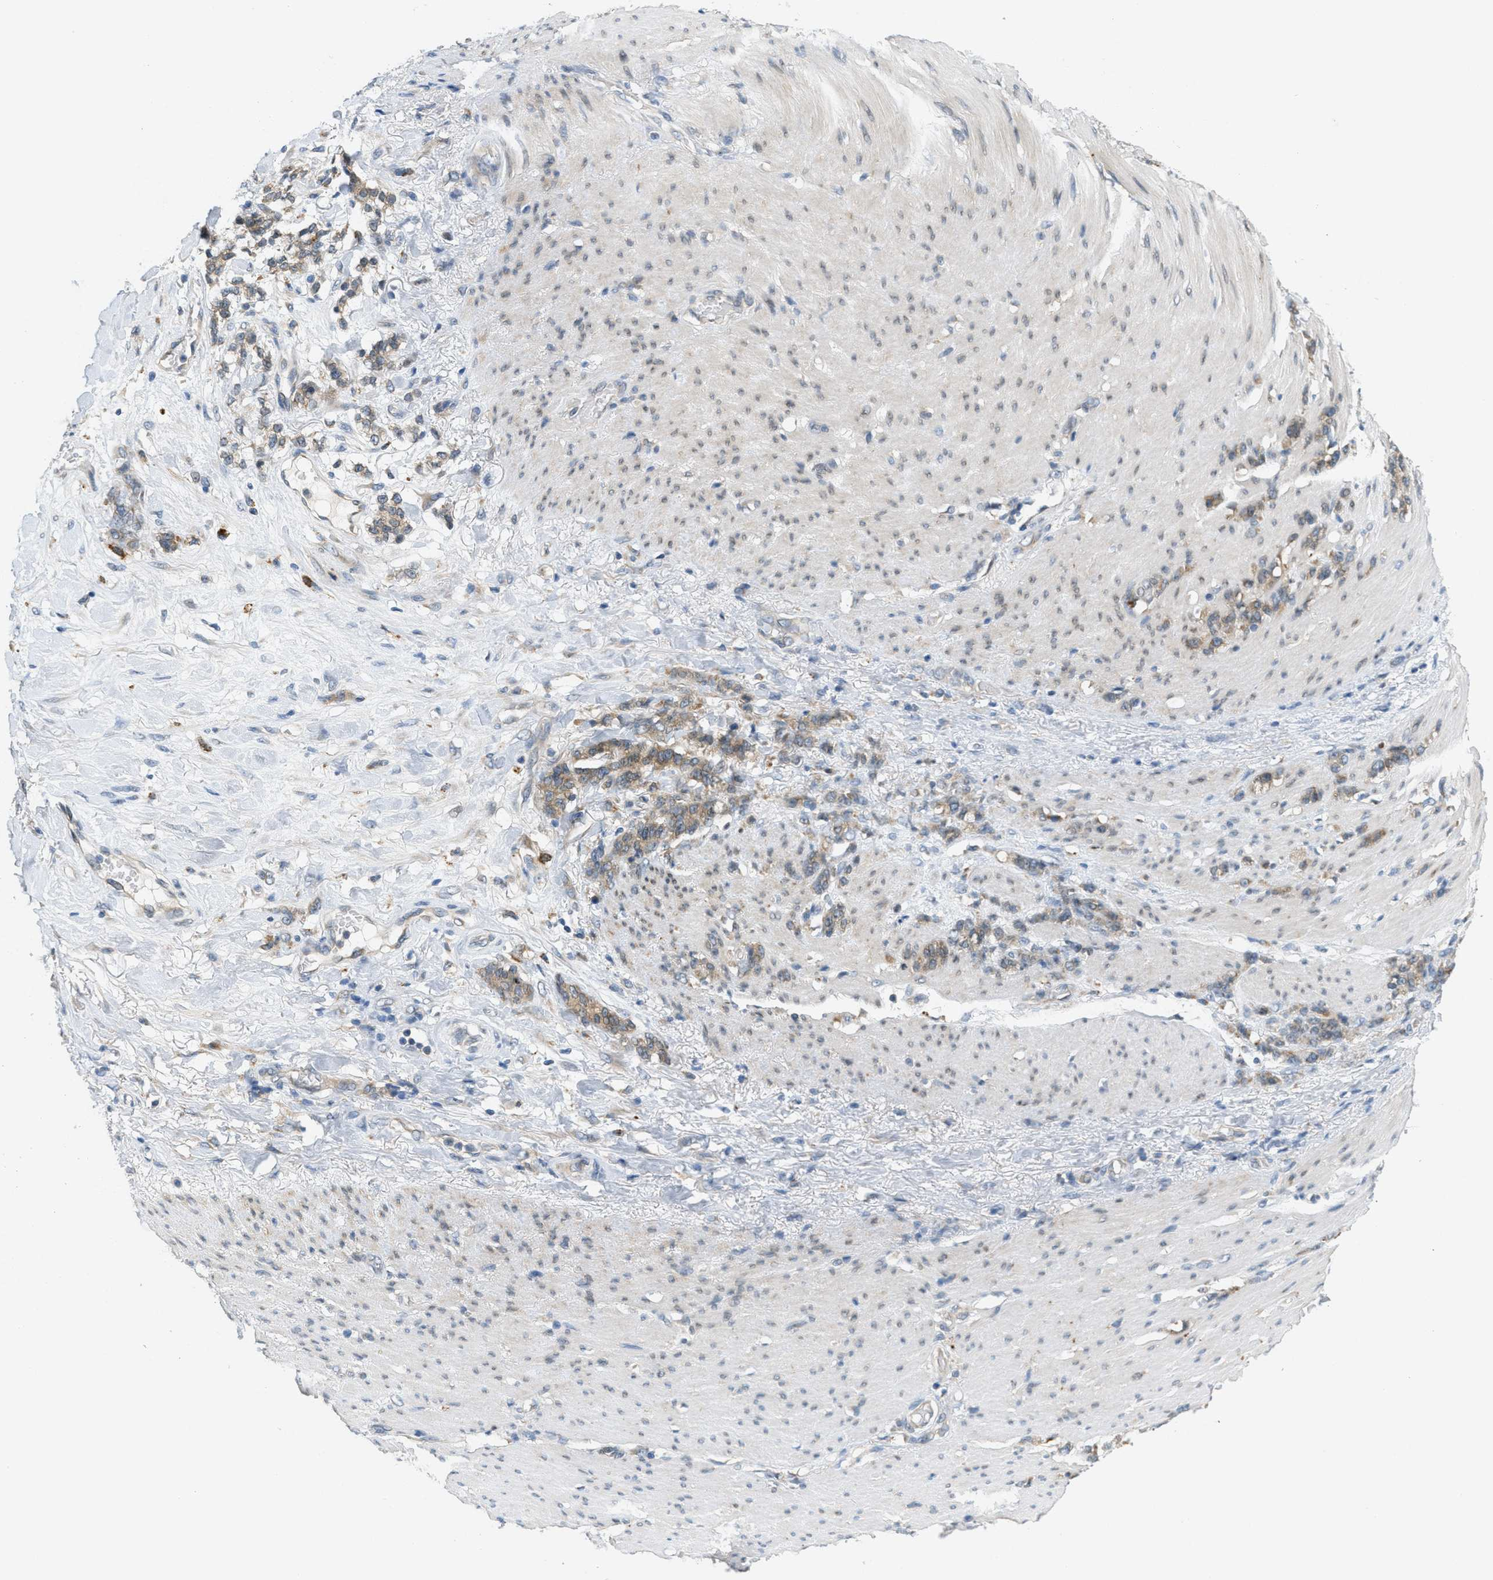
{"staining": {"intensity": "weak", "quantity": "25%-75%", "location": "cytoplasmic/membranous"}, "tissue": "stomach cancer", "cell_type": "Tumor cells", "image_type": "cancer", "snomed": [{"axis": "morphology", "description": "Adenocarcinoma, NOS"}, {"axis": "topography", "description": "Stomach, lower"}], "caption": "Immunohistochemistry of stomach cancer (adenocarcinoma) reveals low levels of weak cytoplasmic/membranous staining in about 25%-75% of tumor cells.", "gene": "SIGMAR1", "patient": {"sex": "male", "age": 88}}